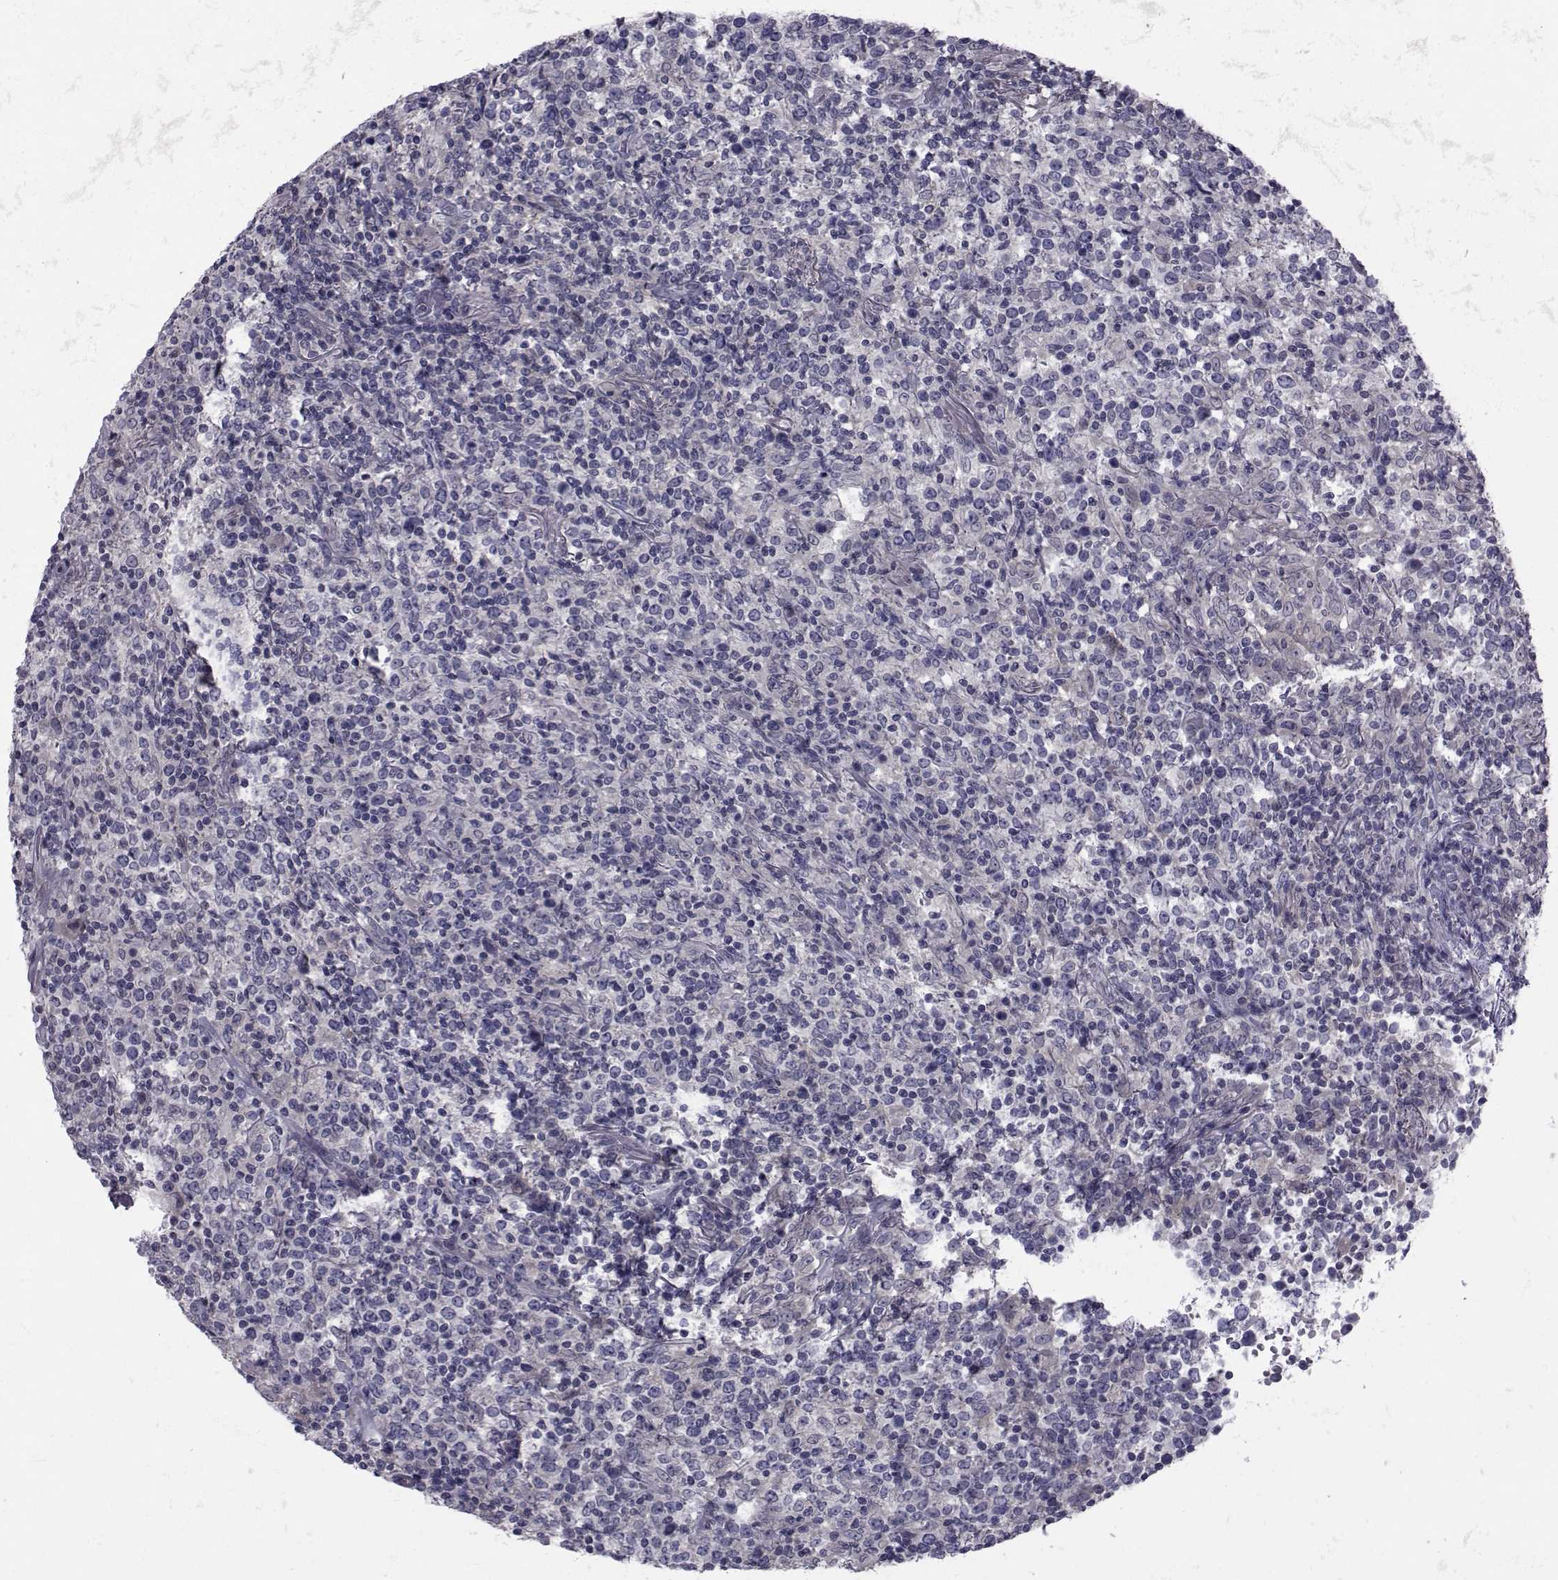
{"staining": {"intensity": "negative", "quantity": "none", "location": "none"}, "tissue": "lymphoma", "cell_type": "Tumor cells", "image_type": "cancer", "snomed": [{"axis": "morphology", "description": "Malignant lymphoma, non-Hodgkin's type, High grade"}, {"axis": "topography", "description": "Lung"}], "caption": "Tumor cells are negative for brown protein staining in lymphoma.", "gene": "SLC30A10", "patient": {"sex": "male", "age": 79}}